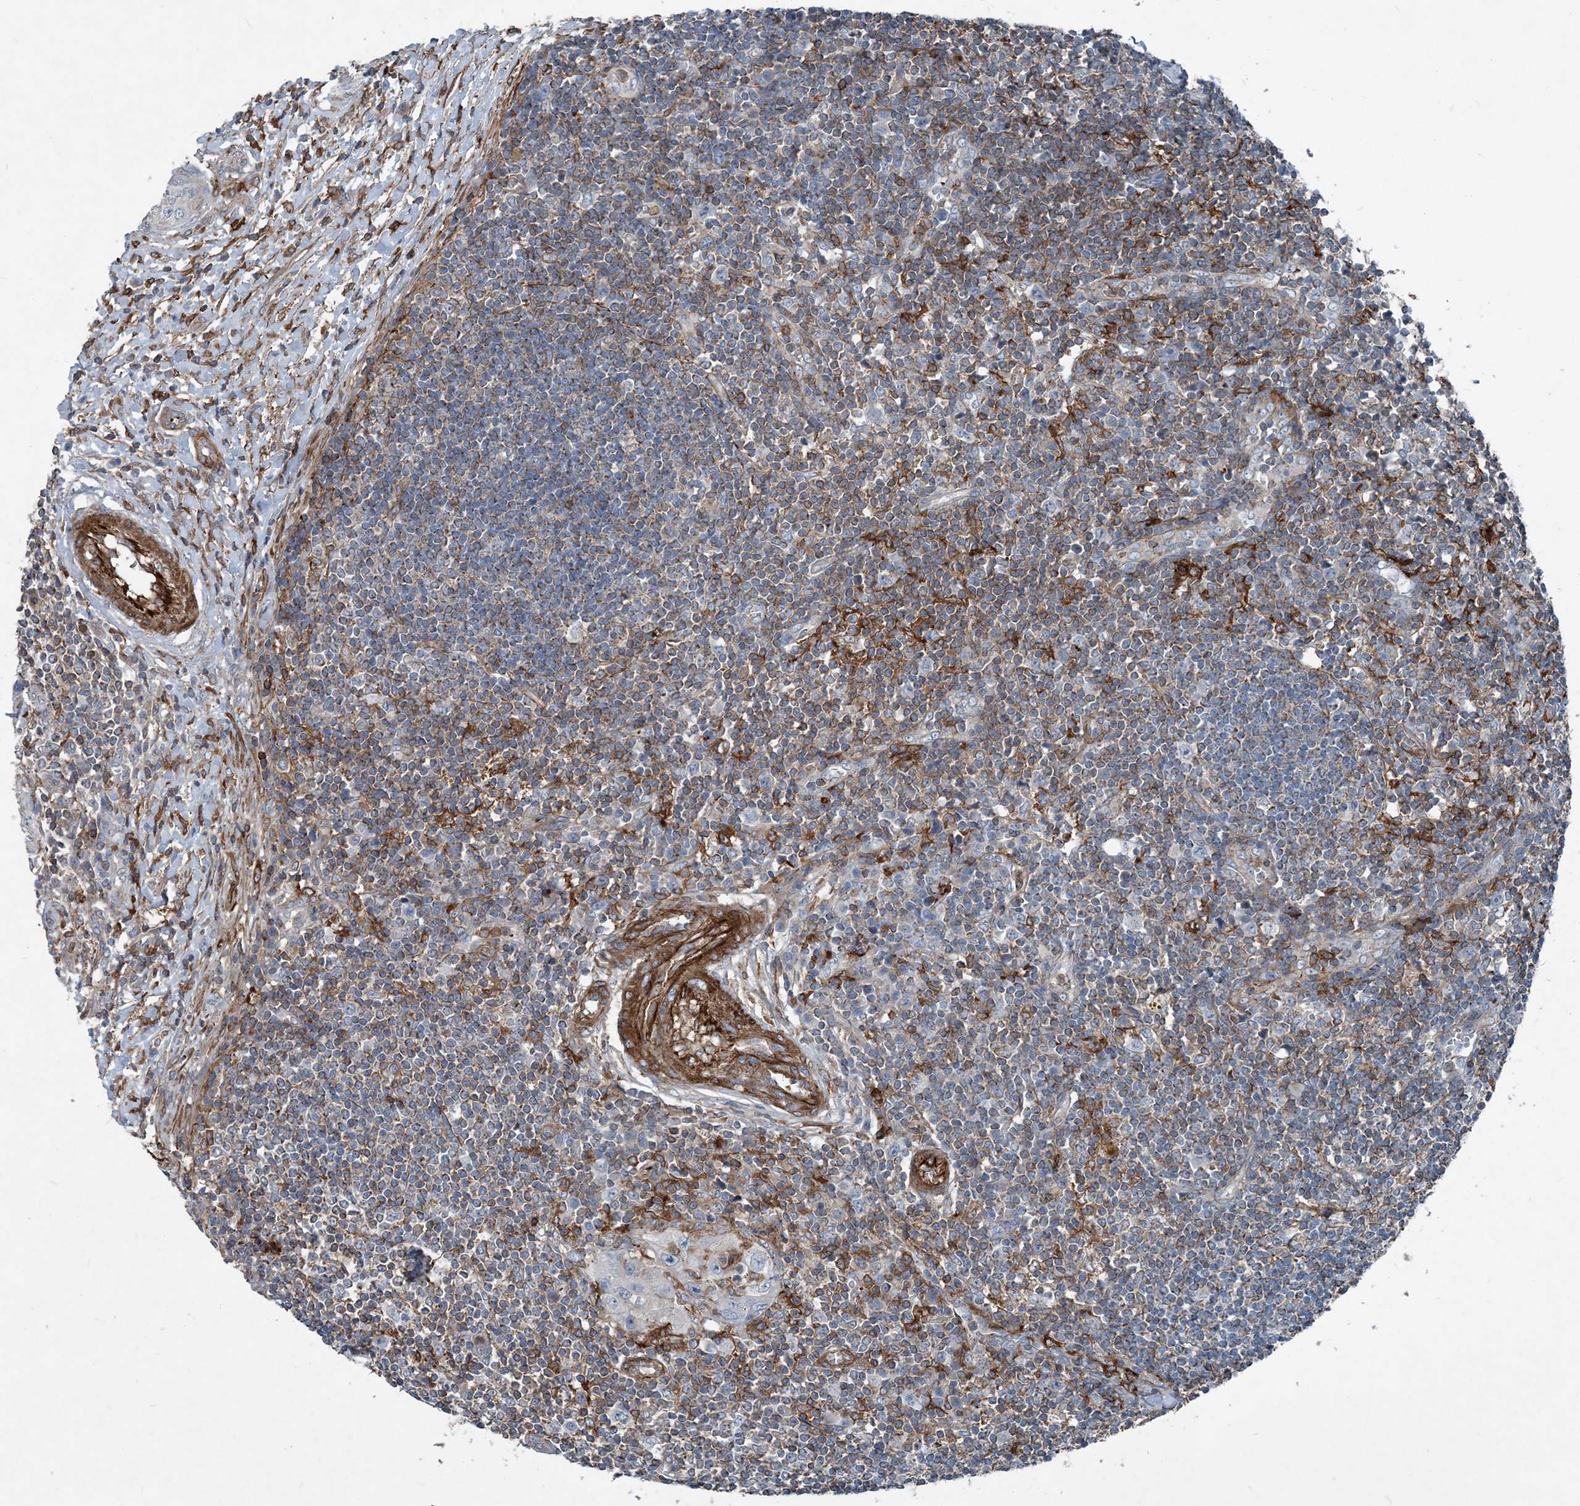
{"staining": {"intensity": "negative", "quantity": "none", "location": "none"}, "tissue": "lymph node", "cell_type": "Germinal center cells", "image_type": "normal", "snomed": [{"axis": "morphology", "description": "Normal tissue, NOS"}, {"axis": "morphology", "description": "Squamous cell carcinoma, metastatic, NOS"}, {"axis": "topography", "description": "Lymph node"}], "caption": "High power microscopy micrograph of an immunohistochemistry (IHC) histopathology image of unremarkable lymph node, revealing no significant expression in germinal center cells.", "gene": "DGUOK", "patient": {"sex": "male", "age": 73}}